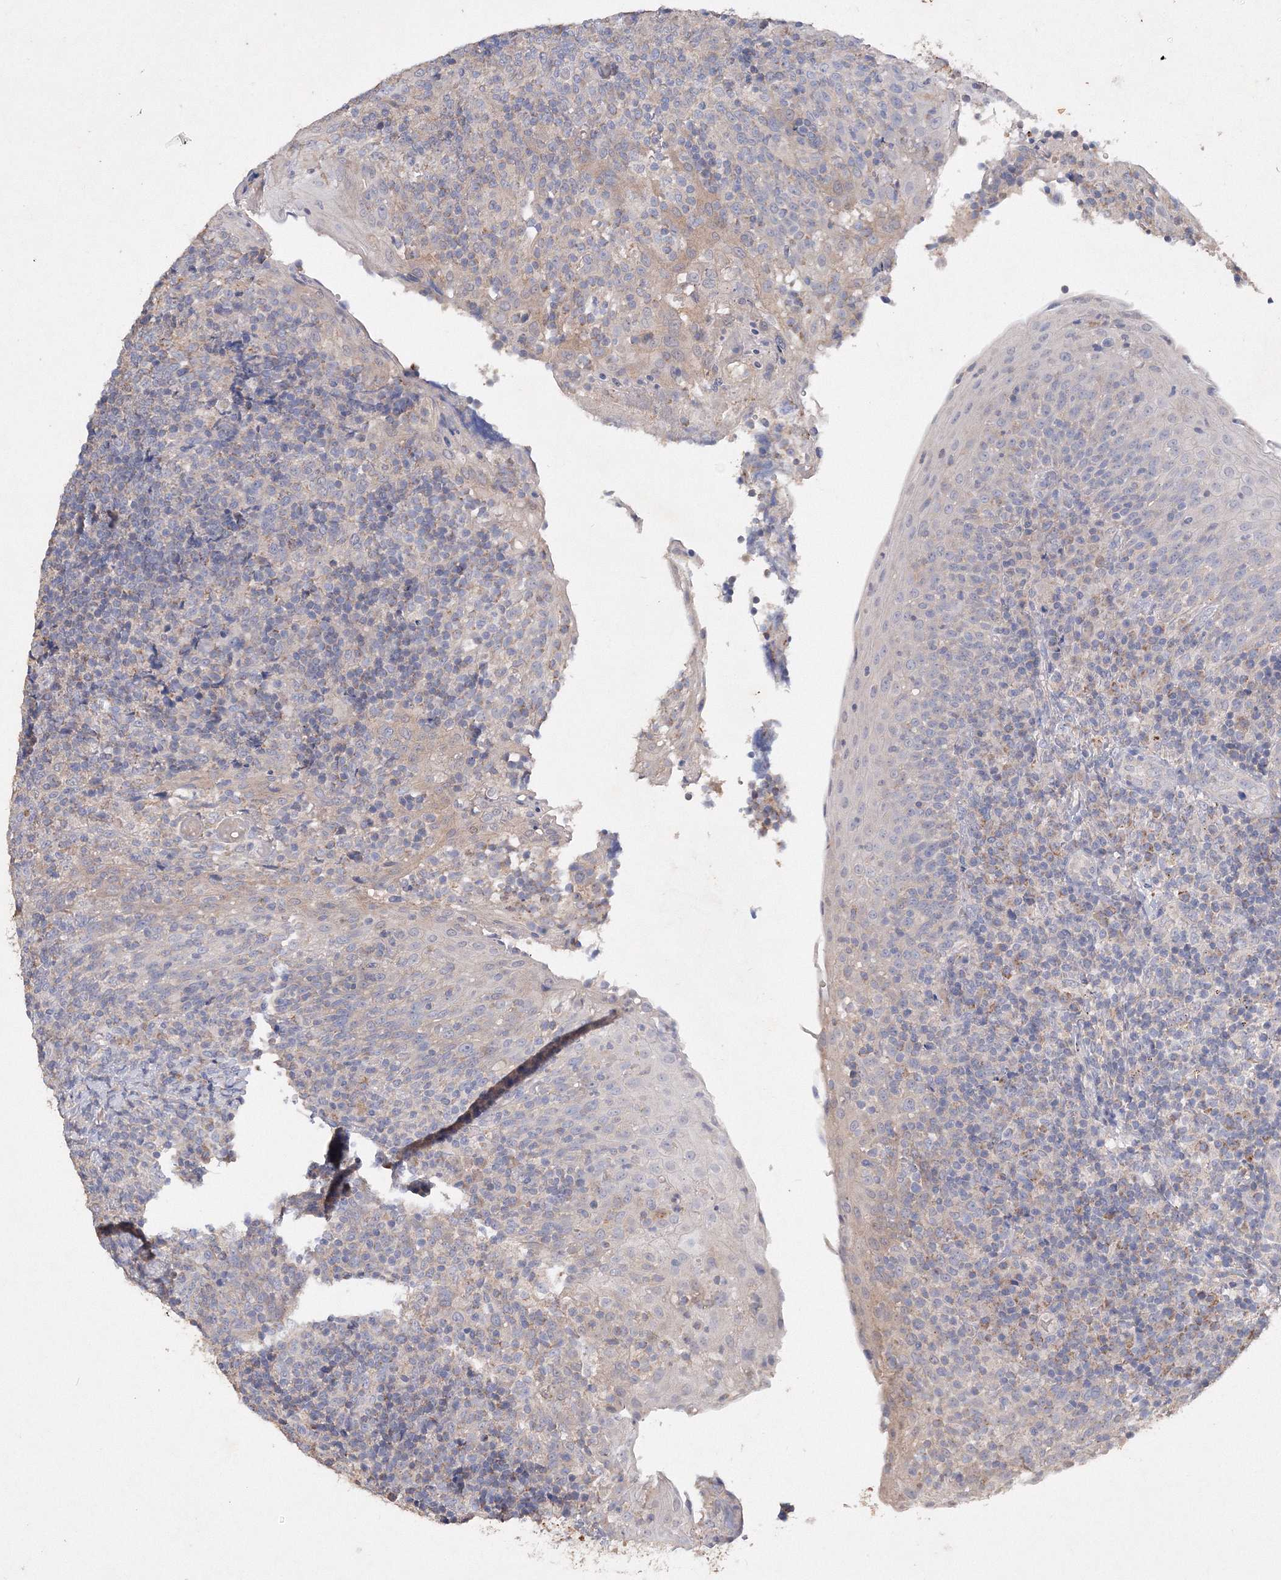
{"staining": {"intensity": "negative", "quantity": "none", "location": "none"}, "tissue": "tonsil", "cell_type": "Germinal center cells", "image_type": "normal", "snomed": [{"axis": "morphology", "description": "Normal tissue, NOS"}, {"axis": "topography", "description": "Tonsil"}], "caption": "Immunohistochemistry micrograph of normal human tonsil stained for a protein (brown), which reveals no staining in germinal center cells. Brightfield microscopy of IHC stained with DAB (3,3'-diaminobenzidine) (brown) and hematoxylin (blue), captured at high magnification.", "gene": "GLS", "patient": {"sex": "female", "age": 19}}